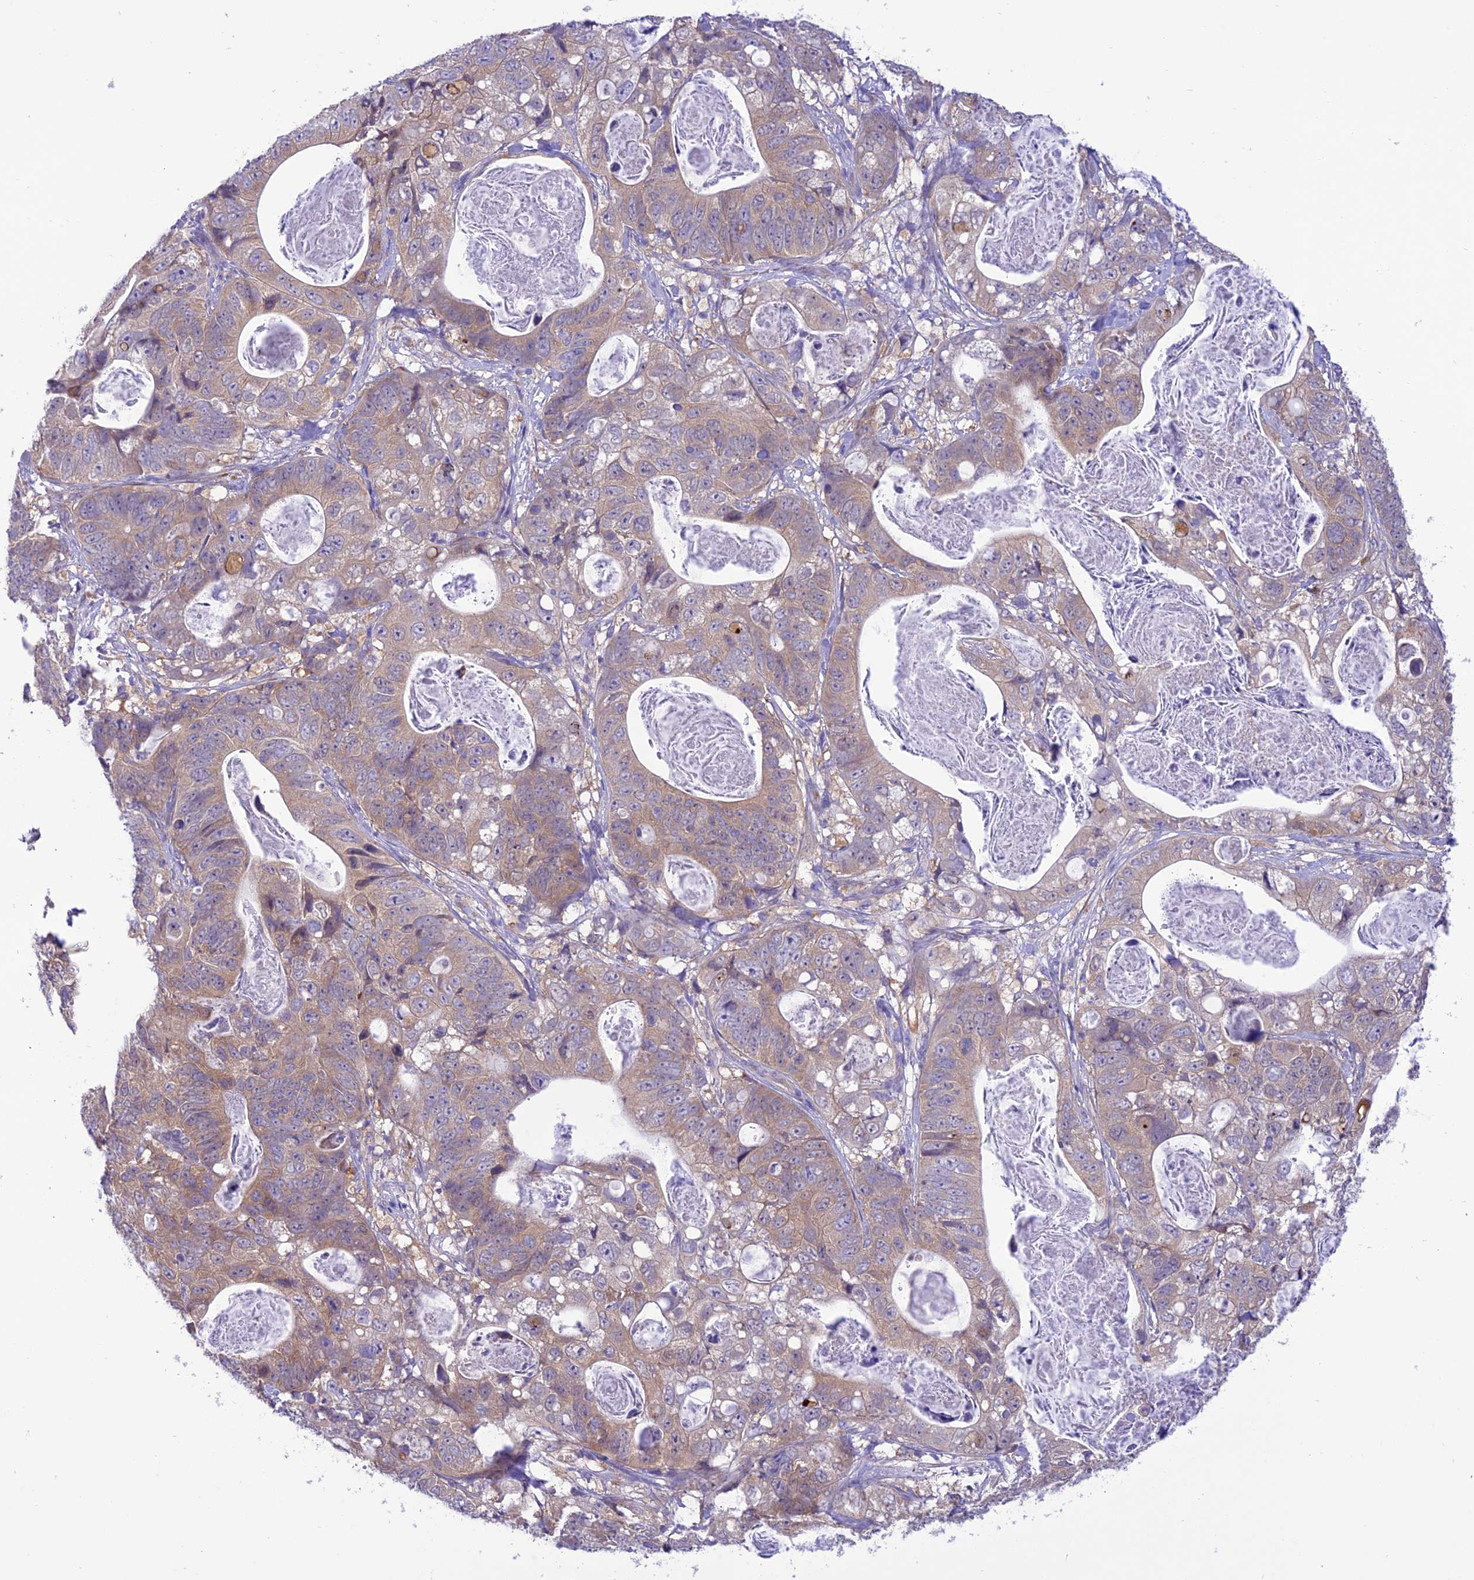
{"staining": {"intensity": "weak", "quantity": "25%-75%", "location": "cytoplasmic/membranous"}, "tissue": "stomach cancer", "cell_type": "Tumor cells", "image_type": "cancer", "snomed": [{"axis": "morphology", "description": "Normal tissue, NOS"}, {"axis": "morphology", "description": "Adenocarcinoma, NOS"}, {"axis": "topography", "description": "Stomach"}], "caption": "This histopathology image demonstrates adenocarcinoma (stomach) stained with immunohistochemistry to label a protein in brown. The cytoplasmic/membranous of tumor cells show weak positivity for the protein. Nuclei are counter-stained blue.", "gene": "RNF126", "patient": {"sex": "female", "age": 89}}